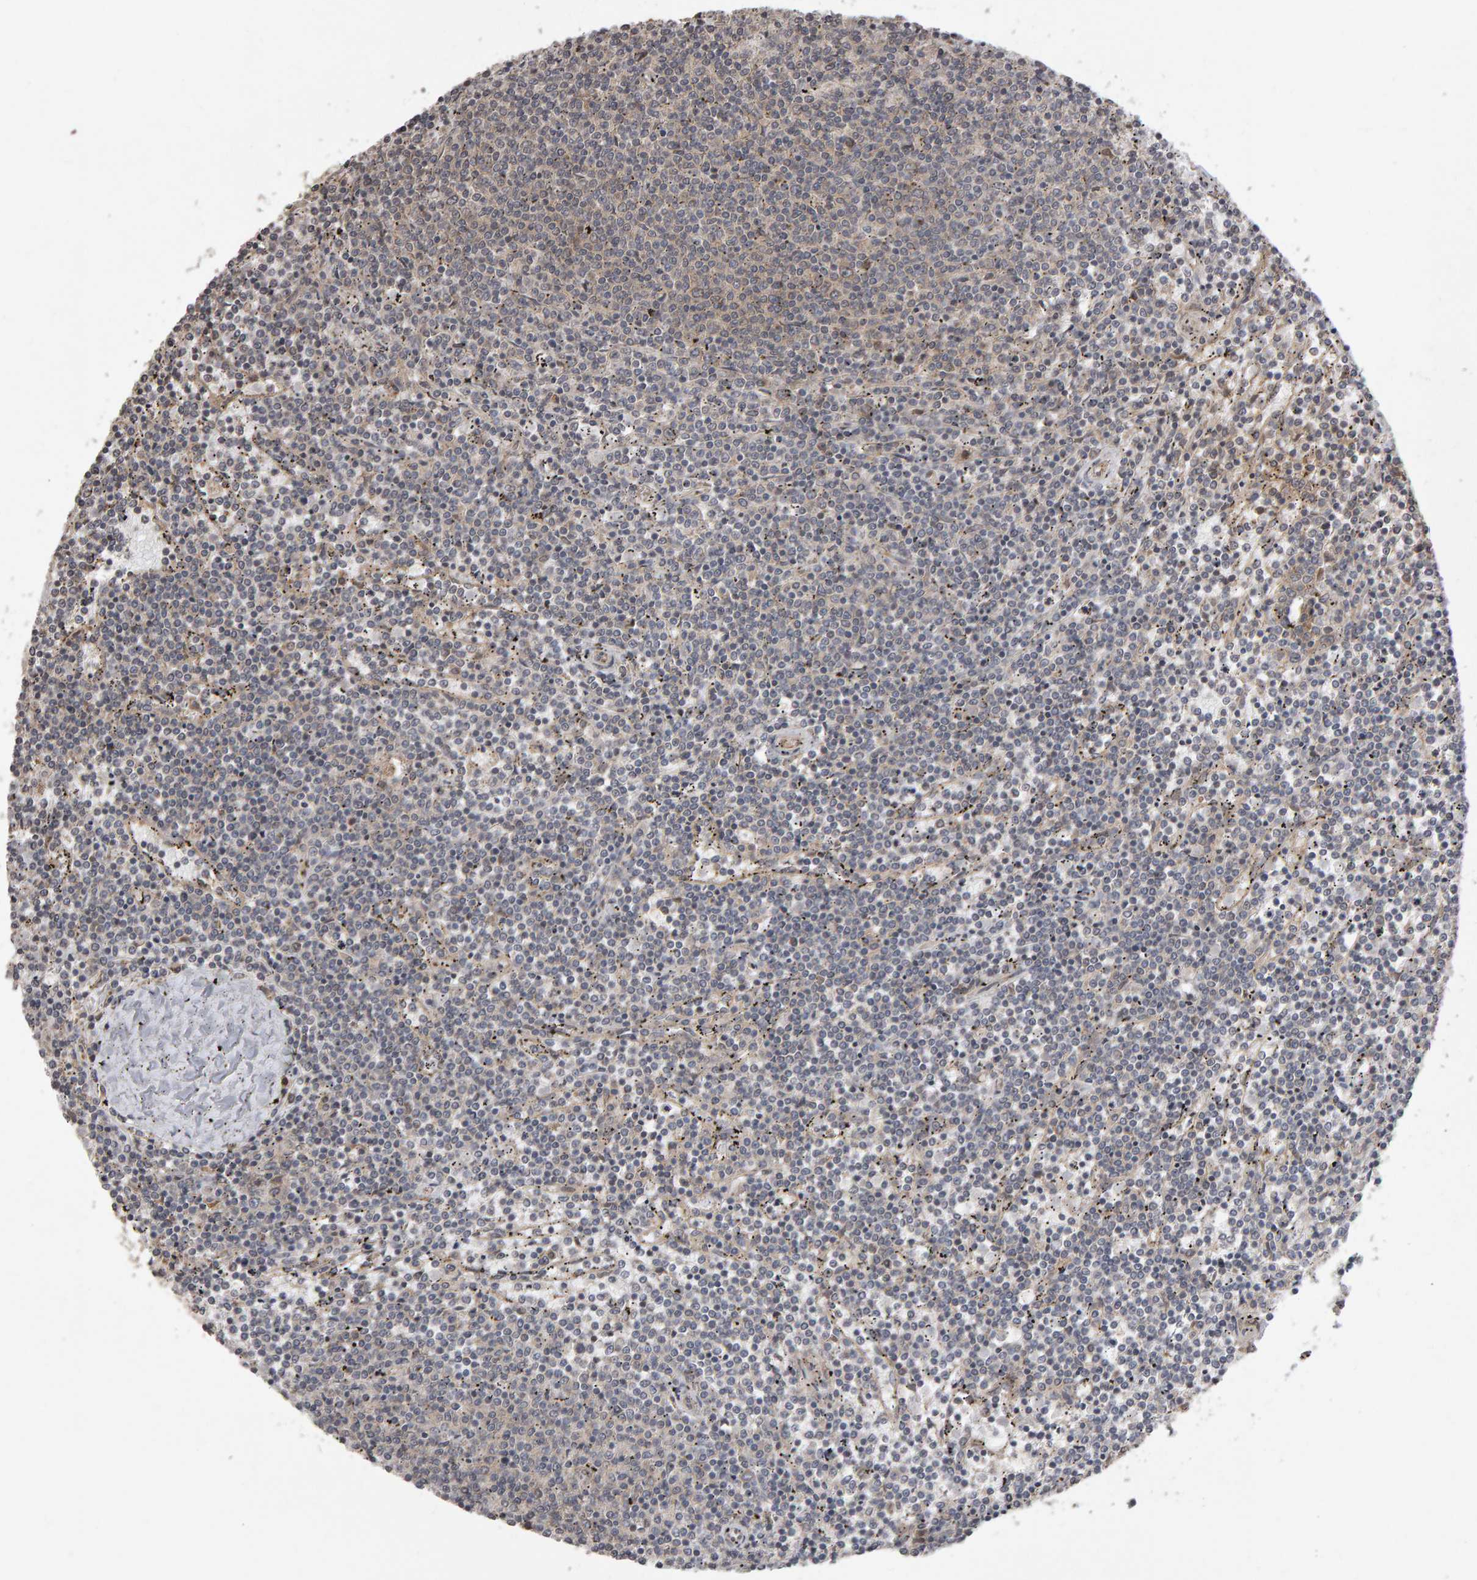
{"staining": {"intensity": "negative", "quantity": "none", "location": "none"}, "tissue": "lymphoma", "cell_type": "Tumor cells", "image_type": "cancer", "snomed": [{"axis": "morphology", "description": "Malignant lymphoma, non-Hodgkin's type, Low grade"}, {"axis": "topography", "description": "Spleen"}], "caption": "Immunohistochemical staining of human lymphoma exhibits no significant positivity in tumor cells.", "gene": "SCRIB", "patient": {"sex": "female", "age": 50}}